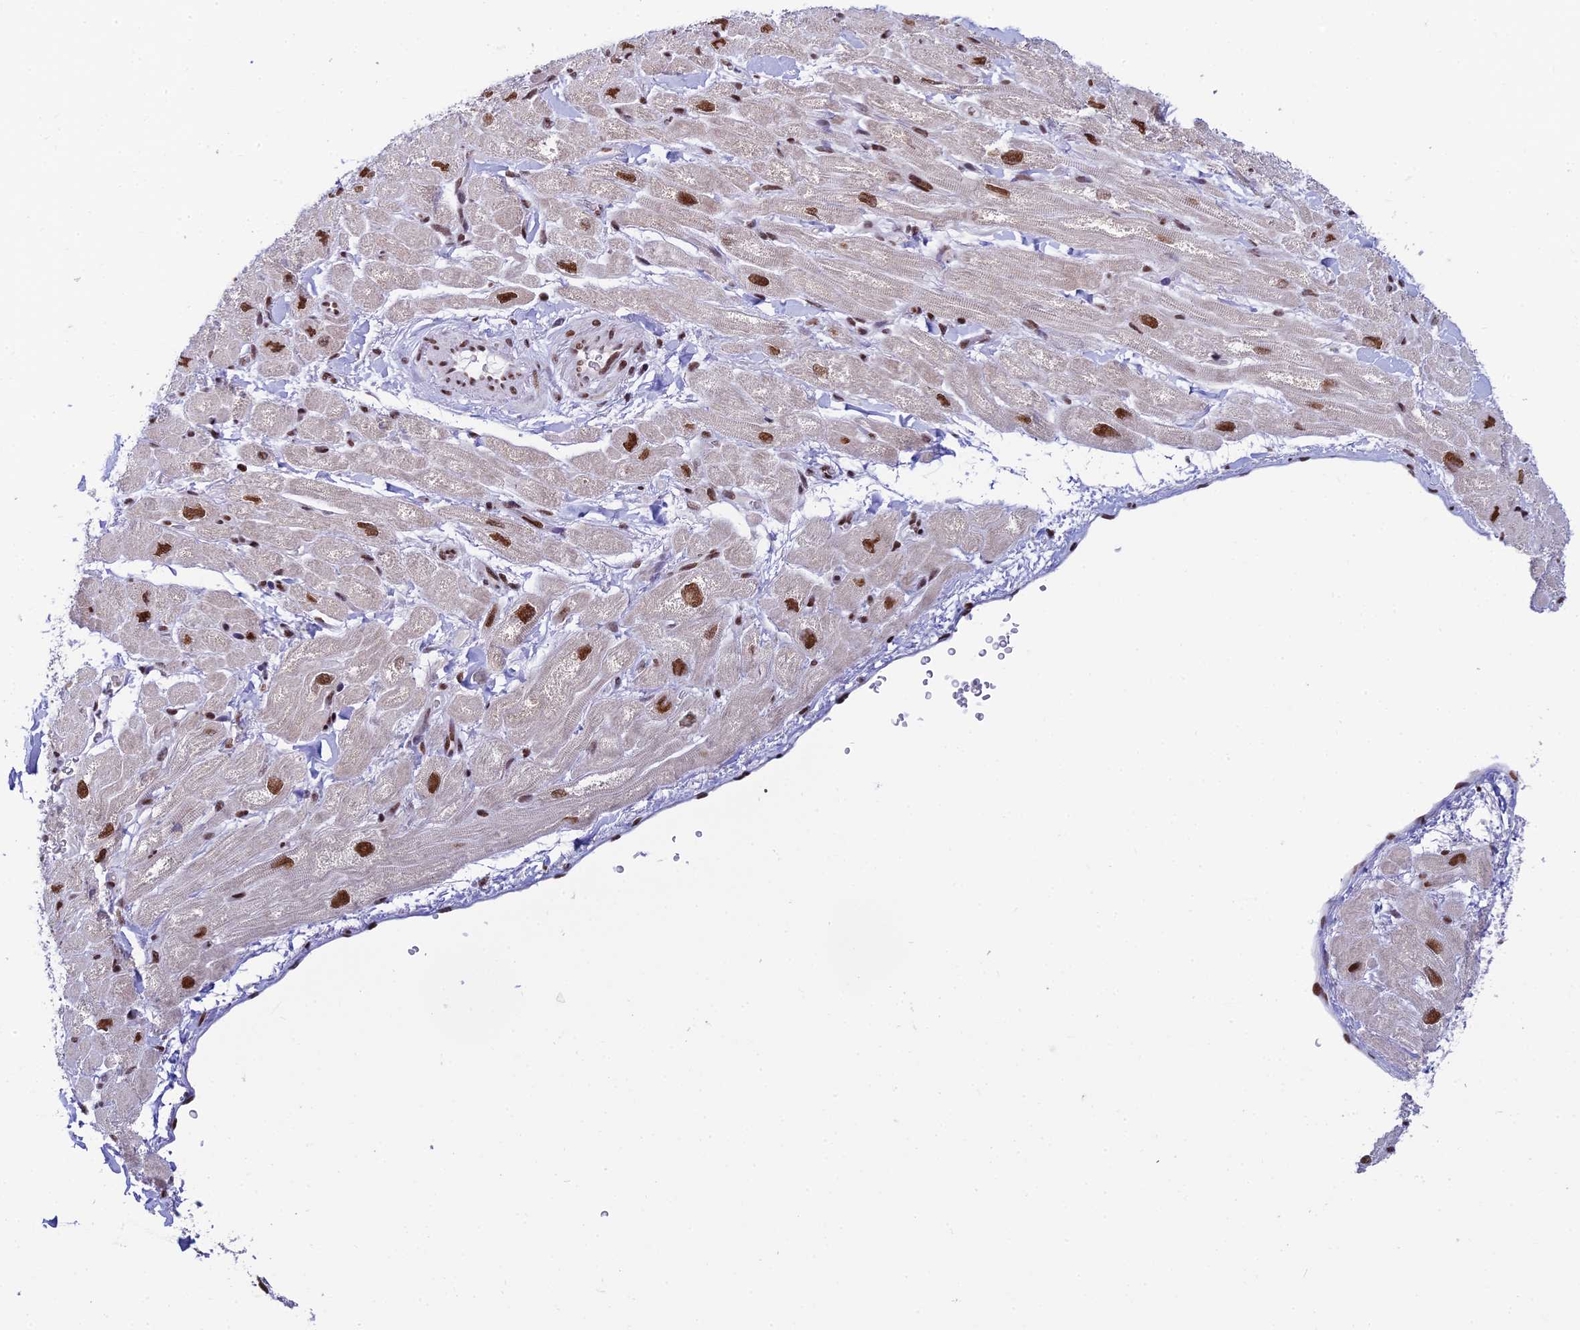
{"staining": {"intensity": "moderate", "quantity": "25%-75%", "location": "nuclear"}, "tissue": "heart muscle", "cell_type": "Cardiomyocytes", "image_type": "normal", "snomed": [{"axis": "morphology", "description": "Normal tissue, NOS"}, {"axis": "topography", "description": "Heart"}], "caption": "Immunohistochemical staining of normal human heart muscle demonstrates 25%-75% levels of moderate nuclear protein staining in approximately 25%-75% of cardiomyocytes. The staining was performed using DAB (3,3'-diaminobenzidine), with brown indicating positive protein expression. Nuclei are stained blue with hematoxylin.", "gene": "USP22", "patient": {"sex": "male", "age": 65}}